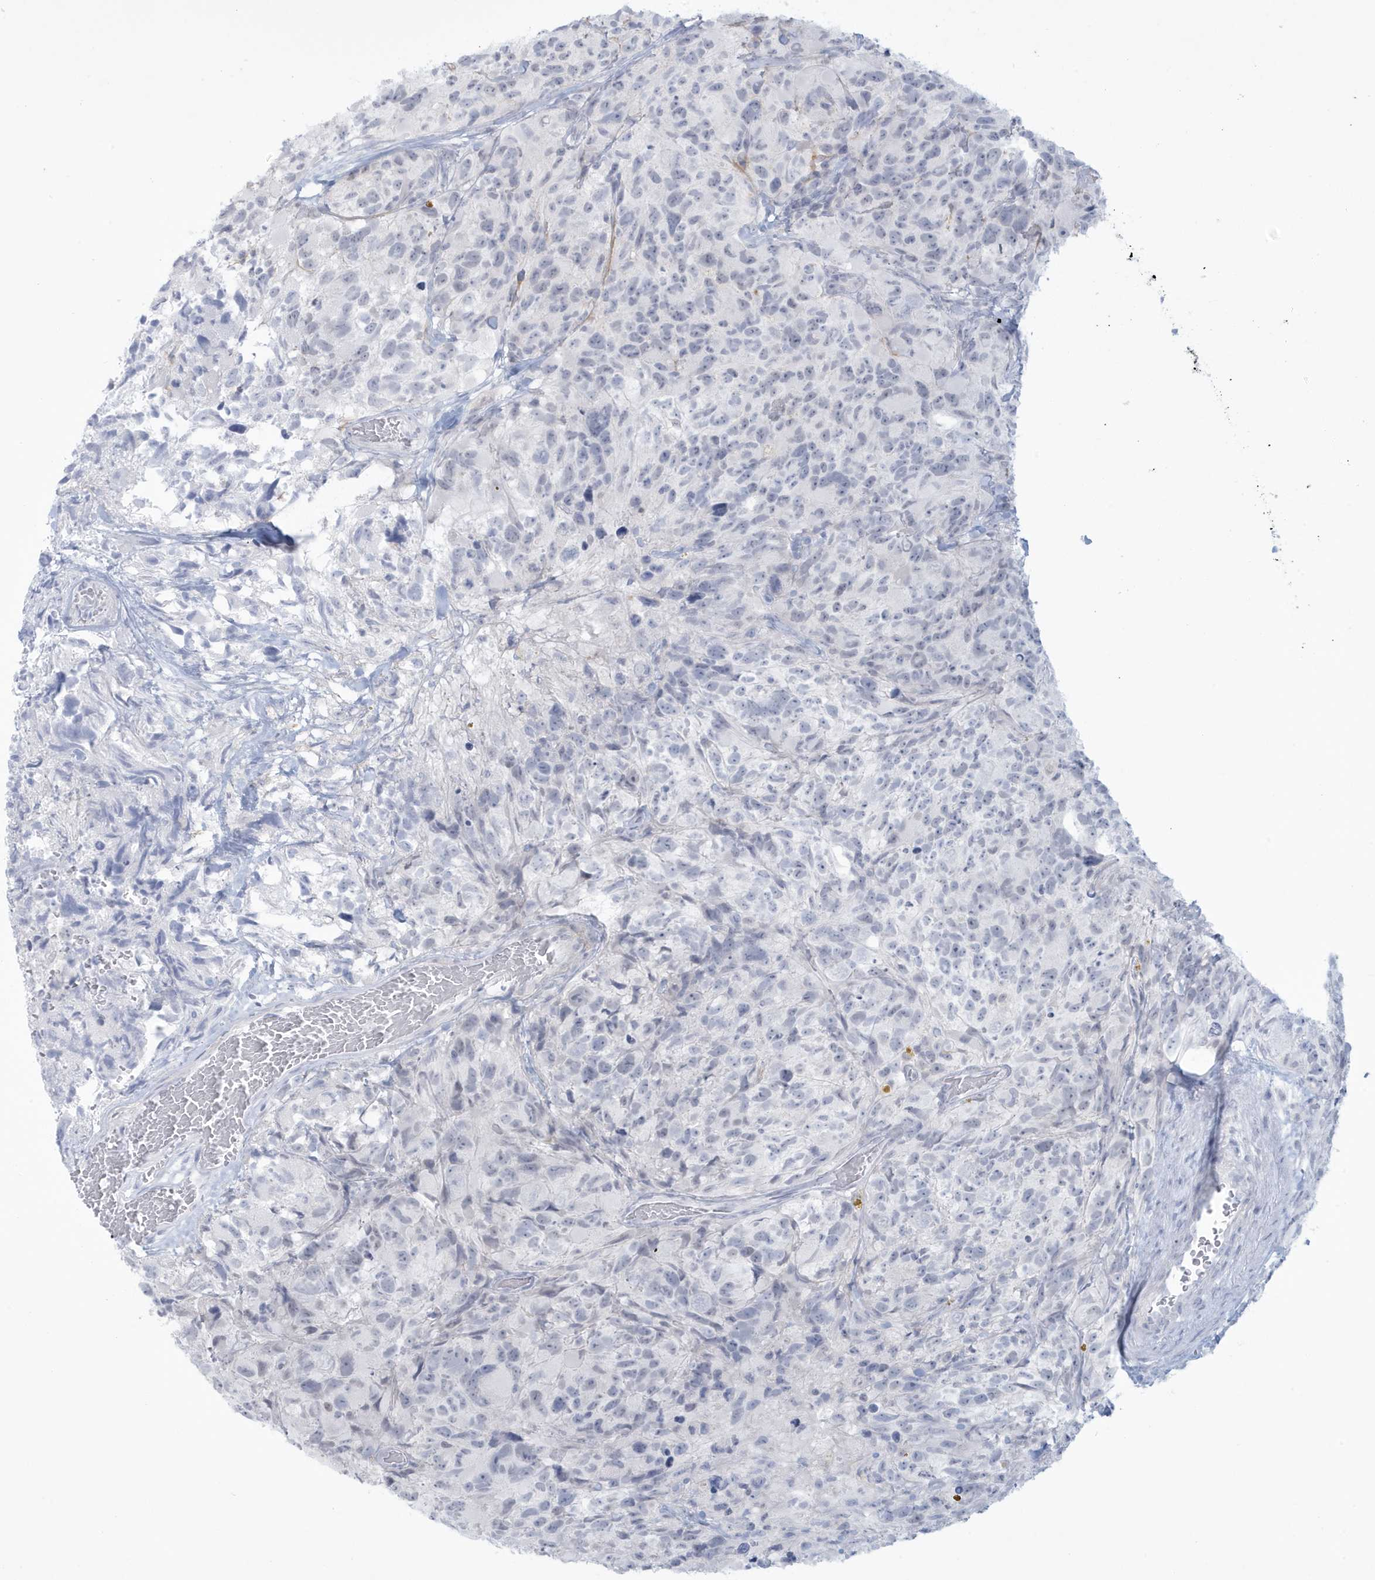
{"staining": {"intensity": "negative", "quantity": "none", "location": "none"}, "tissue": "glioma", "cell_type": "Tumor cells", "image_type": "cancer", "snomed": [{"axis": "morphology", "description": "Glioma, malignant, High grade"}, {"axis": "topography", "description": "Brain"}], "caption": "Human glioma stained for a protein using immunohistochemistry (IHC) displays no expression in tumor cells.", "gene": "HERC6", "patient": {"sex": "male", "age": 69}}